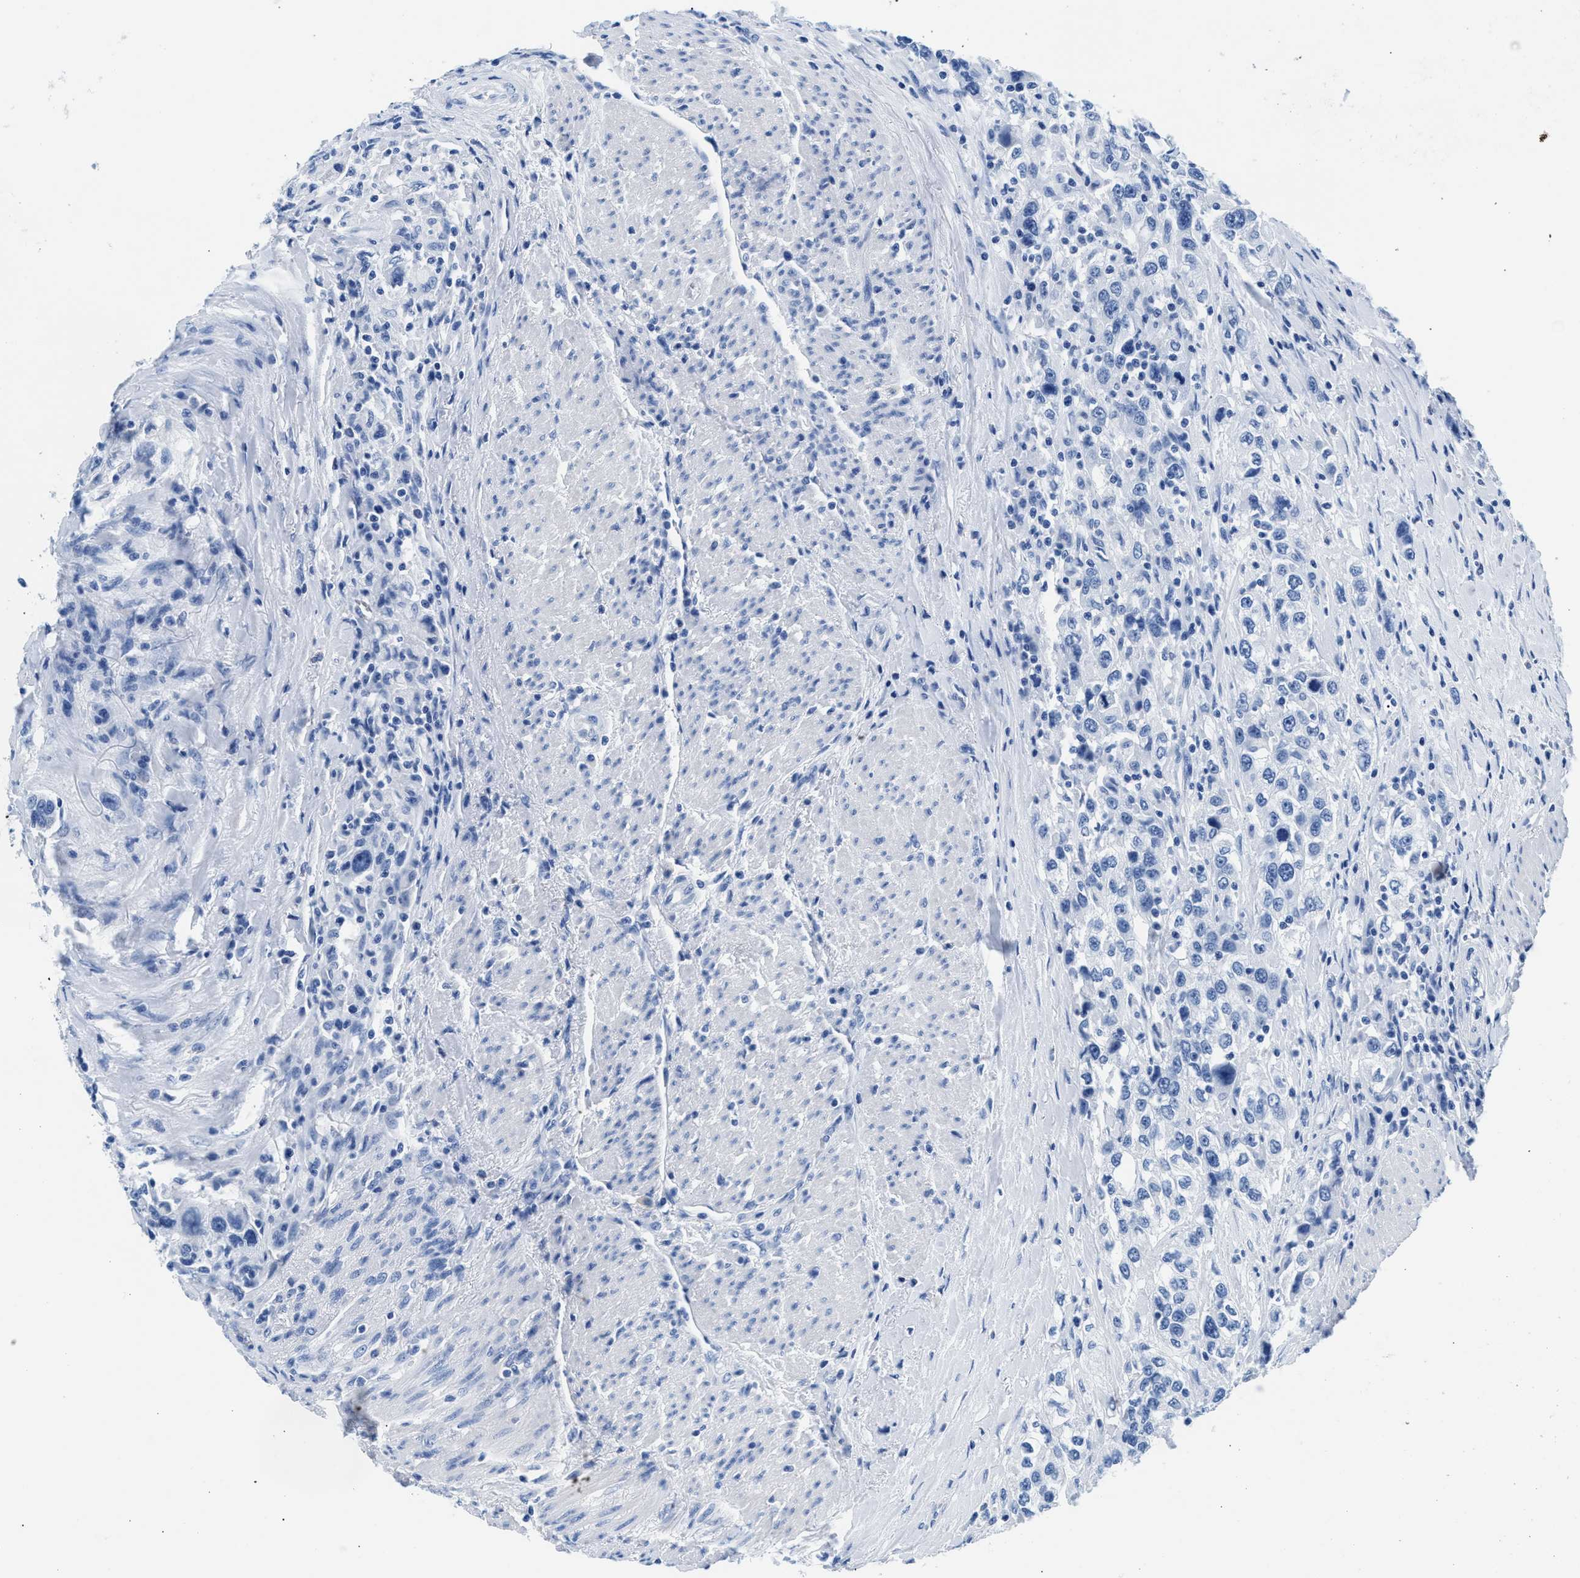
{"staining": {"intensity": "negative", "quantity": "none", "location": "none"}, "tissue": "urothelial cancer", "cell_type": "Tumor cells", "image_type": "cancer", "snomed": [{"axis": "morphology", "description": "Urothelial carcinoma, High grade"}, {"axis": "topography", "description": "Urinary bladder"}], "caption": "An image of urothelial cancer stained for a protein shows no brown staining in tumor cells.", "gene": "CPS1", "patient": {"sex": "female", "age": 80}}